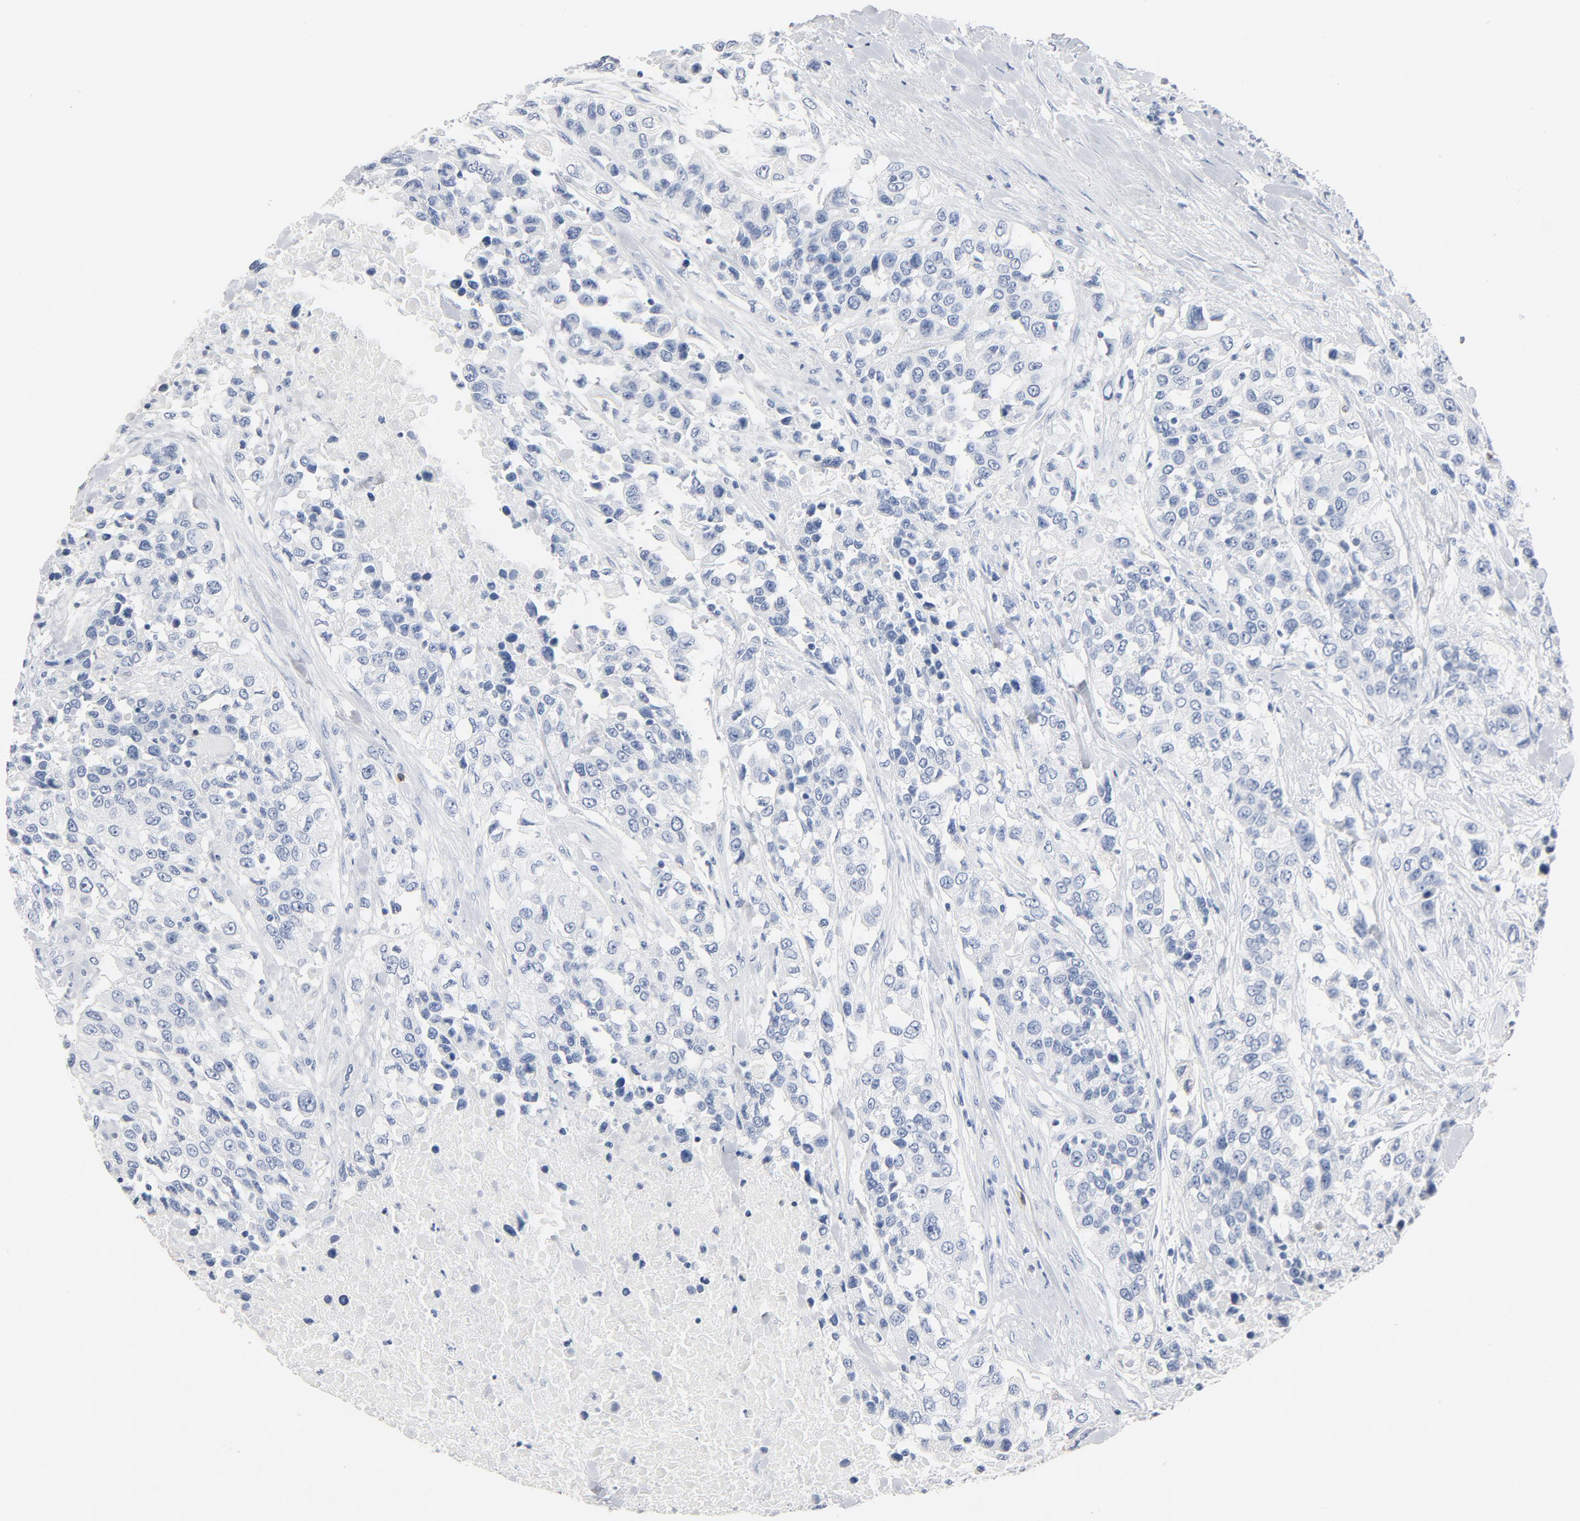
{"staining": {"intensity": "negative", "quantity": "none", "location": "none"}, "tissue": "urothelial cancer", "cell_type": "Tumor cells", "image_type": "cancer", "snomed": [{"axis": "morphology", "description": "Urothelial carcinoma, High grade"}, {"axis": "topography", "description": "Urinary bladder"}], "caption": "IHC photomicrograph of neoplastic tissue: high-grade urothelial carcinoma stained with DAB (3,3'-diaminobenzidine) shows no significant protein expression in tumor cells.", "gene": "PTPRB", "patient": {"sex": "female", "age": 80}}